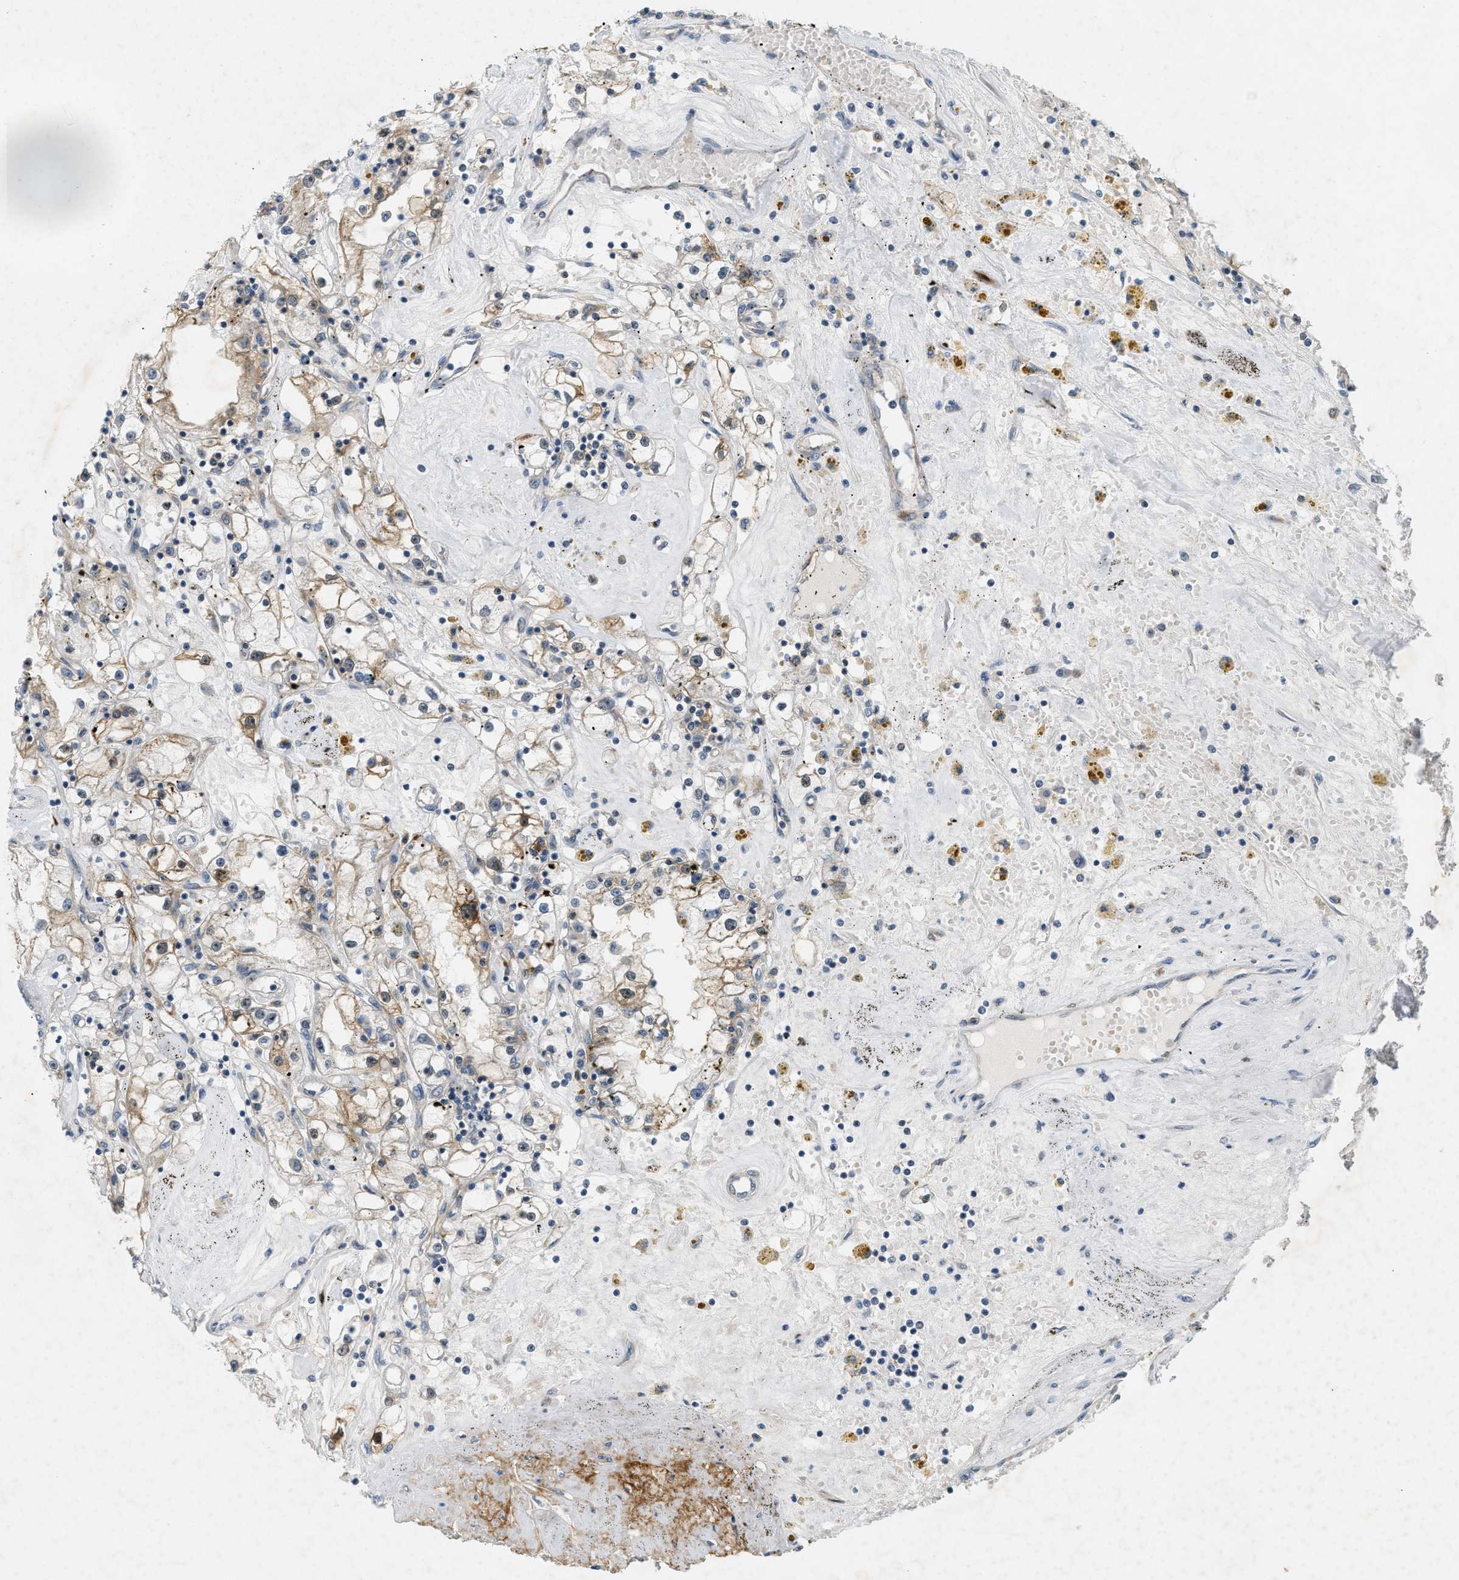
{"staining": {"intensity": "weak", "quantity": ">75%", "location": "cytoplasmic/membranous"}, "tissue": "renal cancer", "cell_type": "Tumor cells", "image_type": "cancer", "snomed": [{"axis": "morphology", "description": "Adenocarcinoma, NOS"}, {"axis": "topography", "description": "Kidney"}], "caption": "Protein staining of renal cancer (adenocarcinoma) tissue displays weak cytoplasmic/membranous positivity in approximately >75% of tumor cells. (IHC, brightfield microscopy, high magnification).", "gene": "PDCL3", "patient": {"sex": "male", "age": 56}}